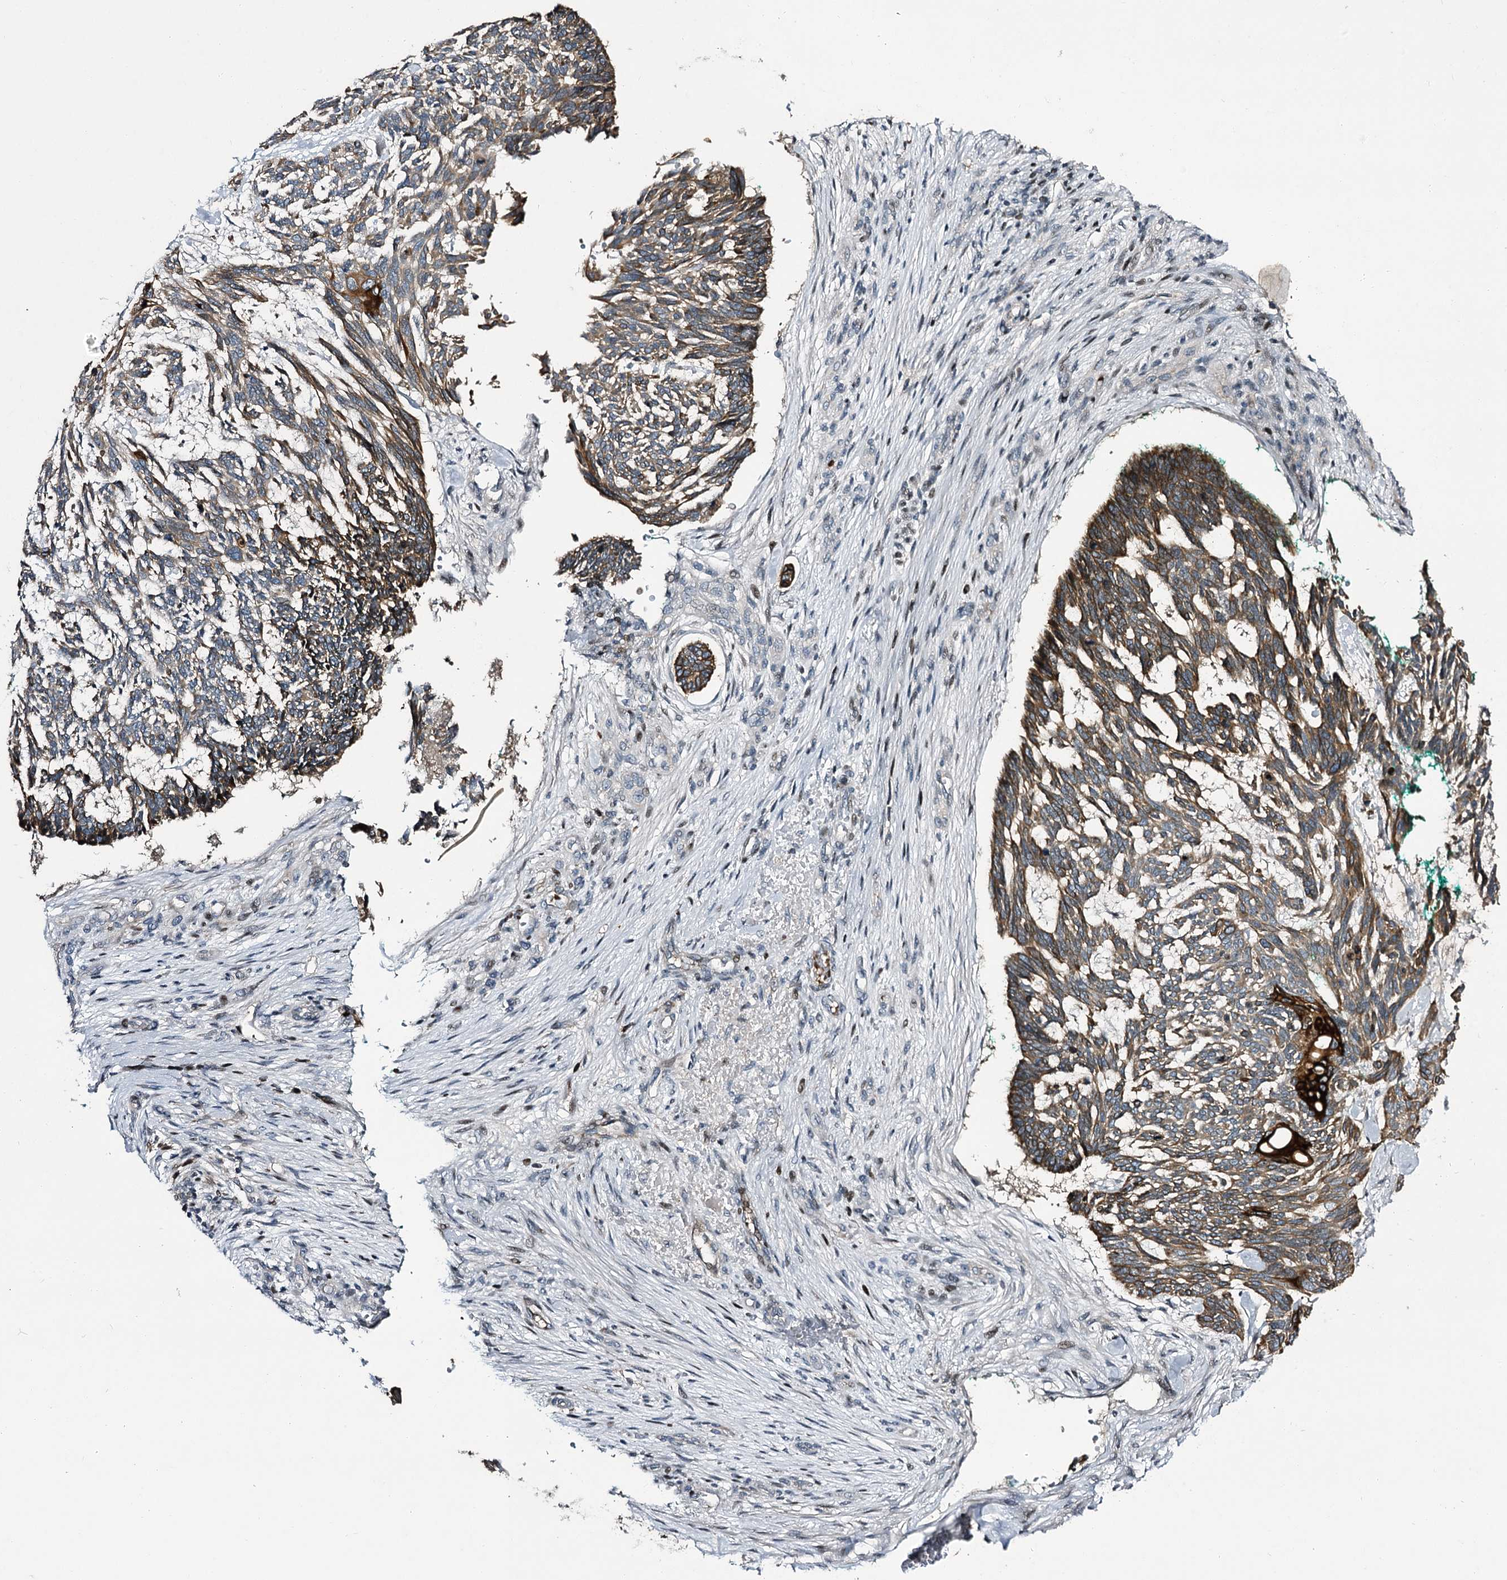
{"staining": {"intensity": "moderate", "quantity": "25%-75%", "location": "cytoplasmic/membranous"}, "tissue": "skin cancer", "cell_type": "Tumor cells", "image_type": "cancer", "snomed": [{"axis": "morphology", "description": "Basal cell carcinoma"}, {"axis": "topography", "description": "Skin"}], "caption": "Immunohistochemical staining of human skin cancer demonstrates moderate cytoplasmic/membranous protein positivity in about 25%-75% of tumor cells.", "gene": "ITFG2", "patient": {"sex": "male", "age": 88}}